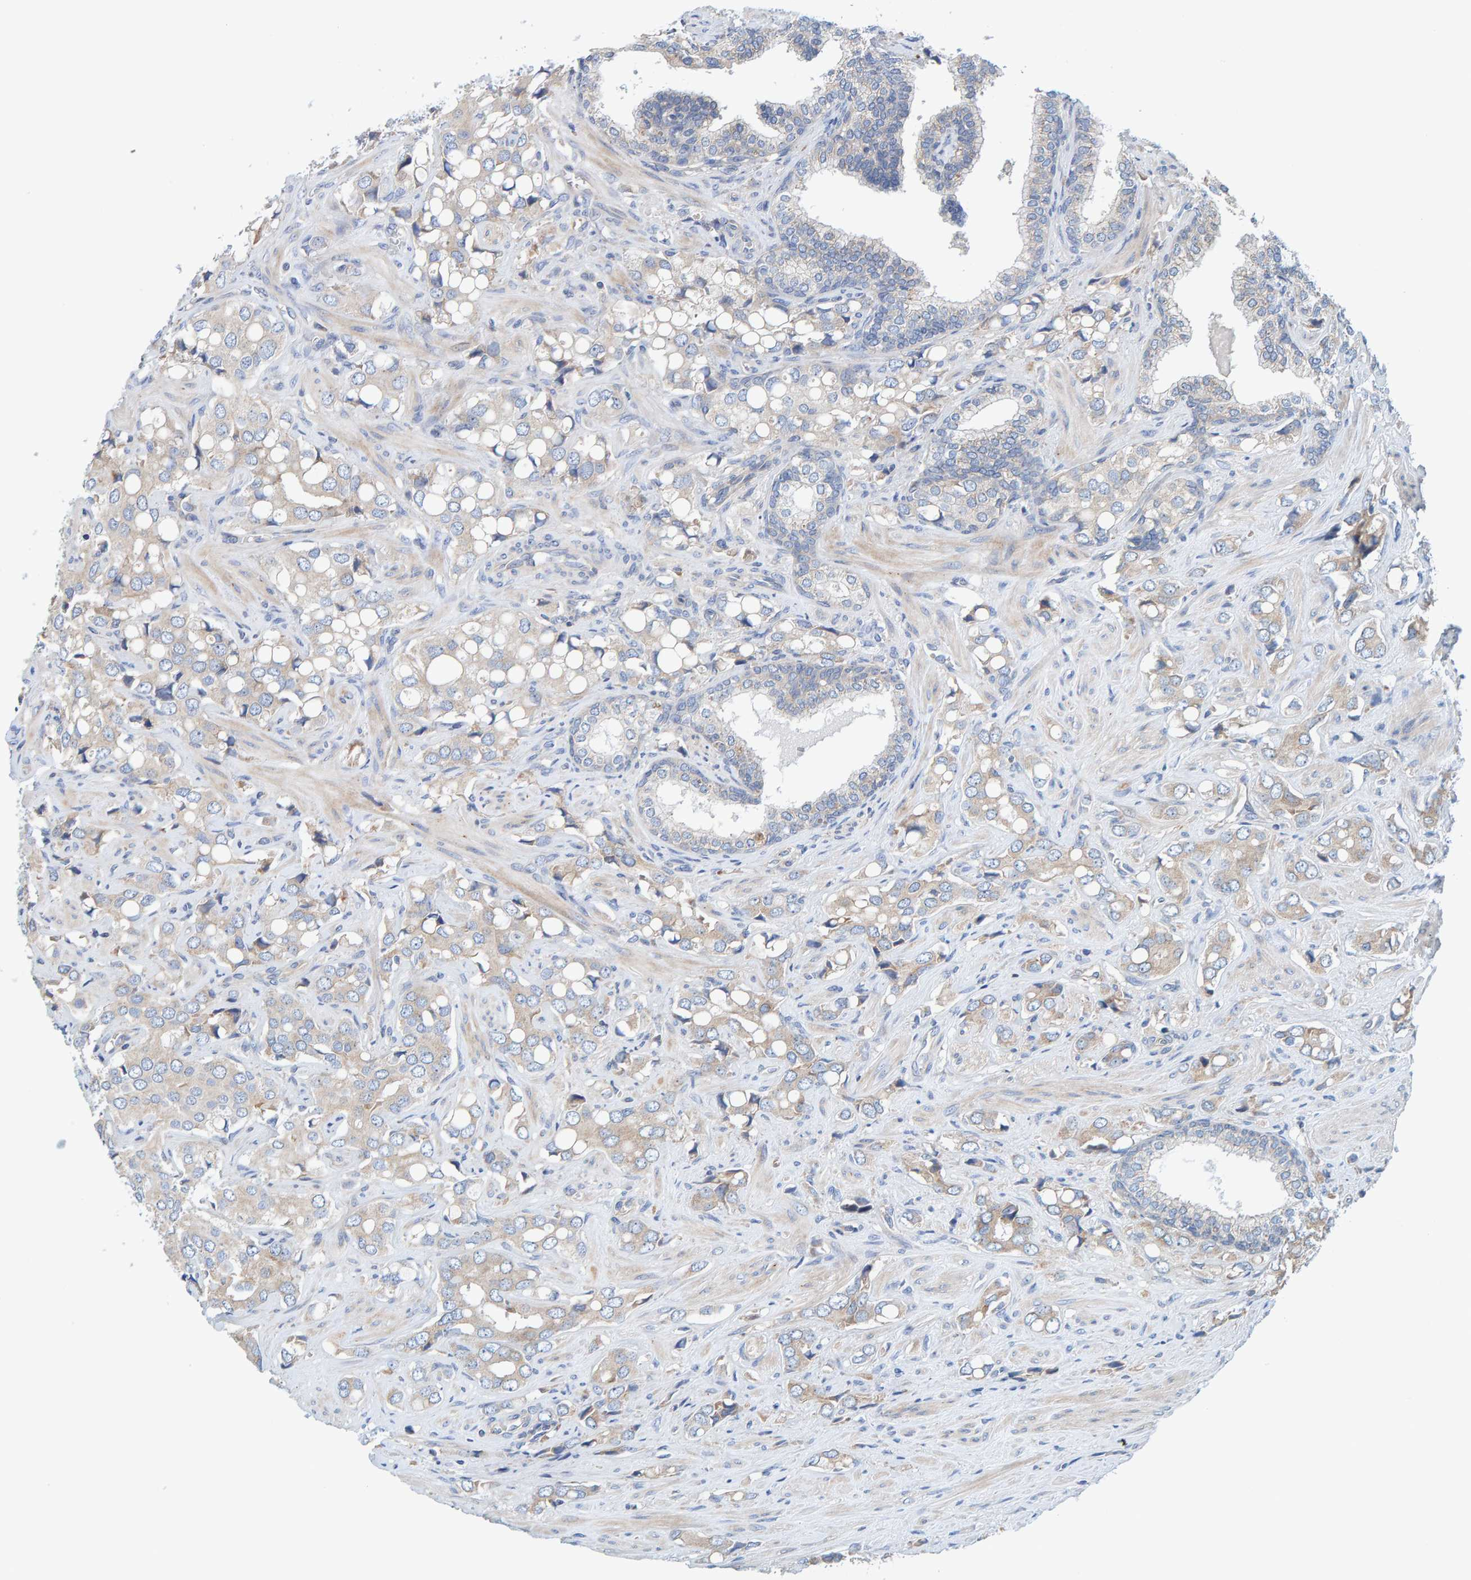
{"staining": {"intensity": "weak", "quantity": "<25%", "location": "cytoplasmic/membranous"}, "tissue": "prostate cancer", "cell_type": "Tumor cells", "image_type": "cancer", "snomed": [{"axis": "morphology", "description": "Adenocarcinoma, High grade"}, {"axis": "topography", "description": "Prostate"}], "caption": "Tumor cells are negative for protein expression in human adenocarcinoma (high-grade) (prostate).", "gene": "CCM2", "patient": {"sex": "male", "age": 52}}